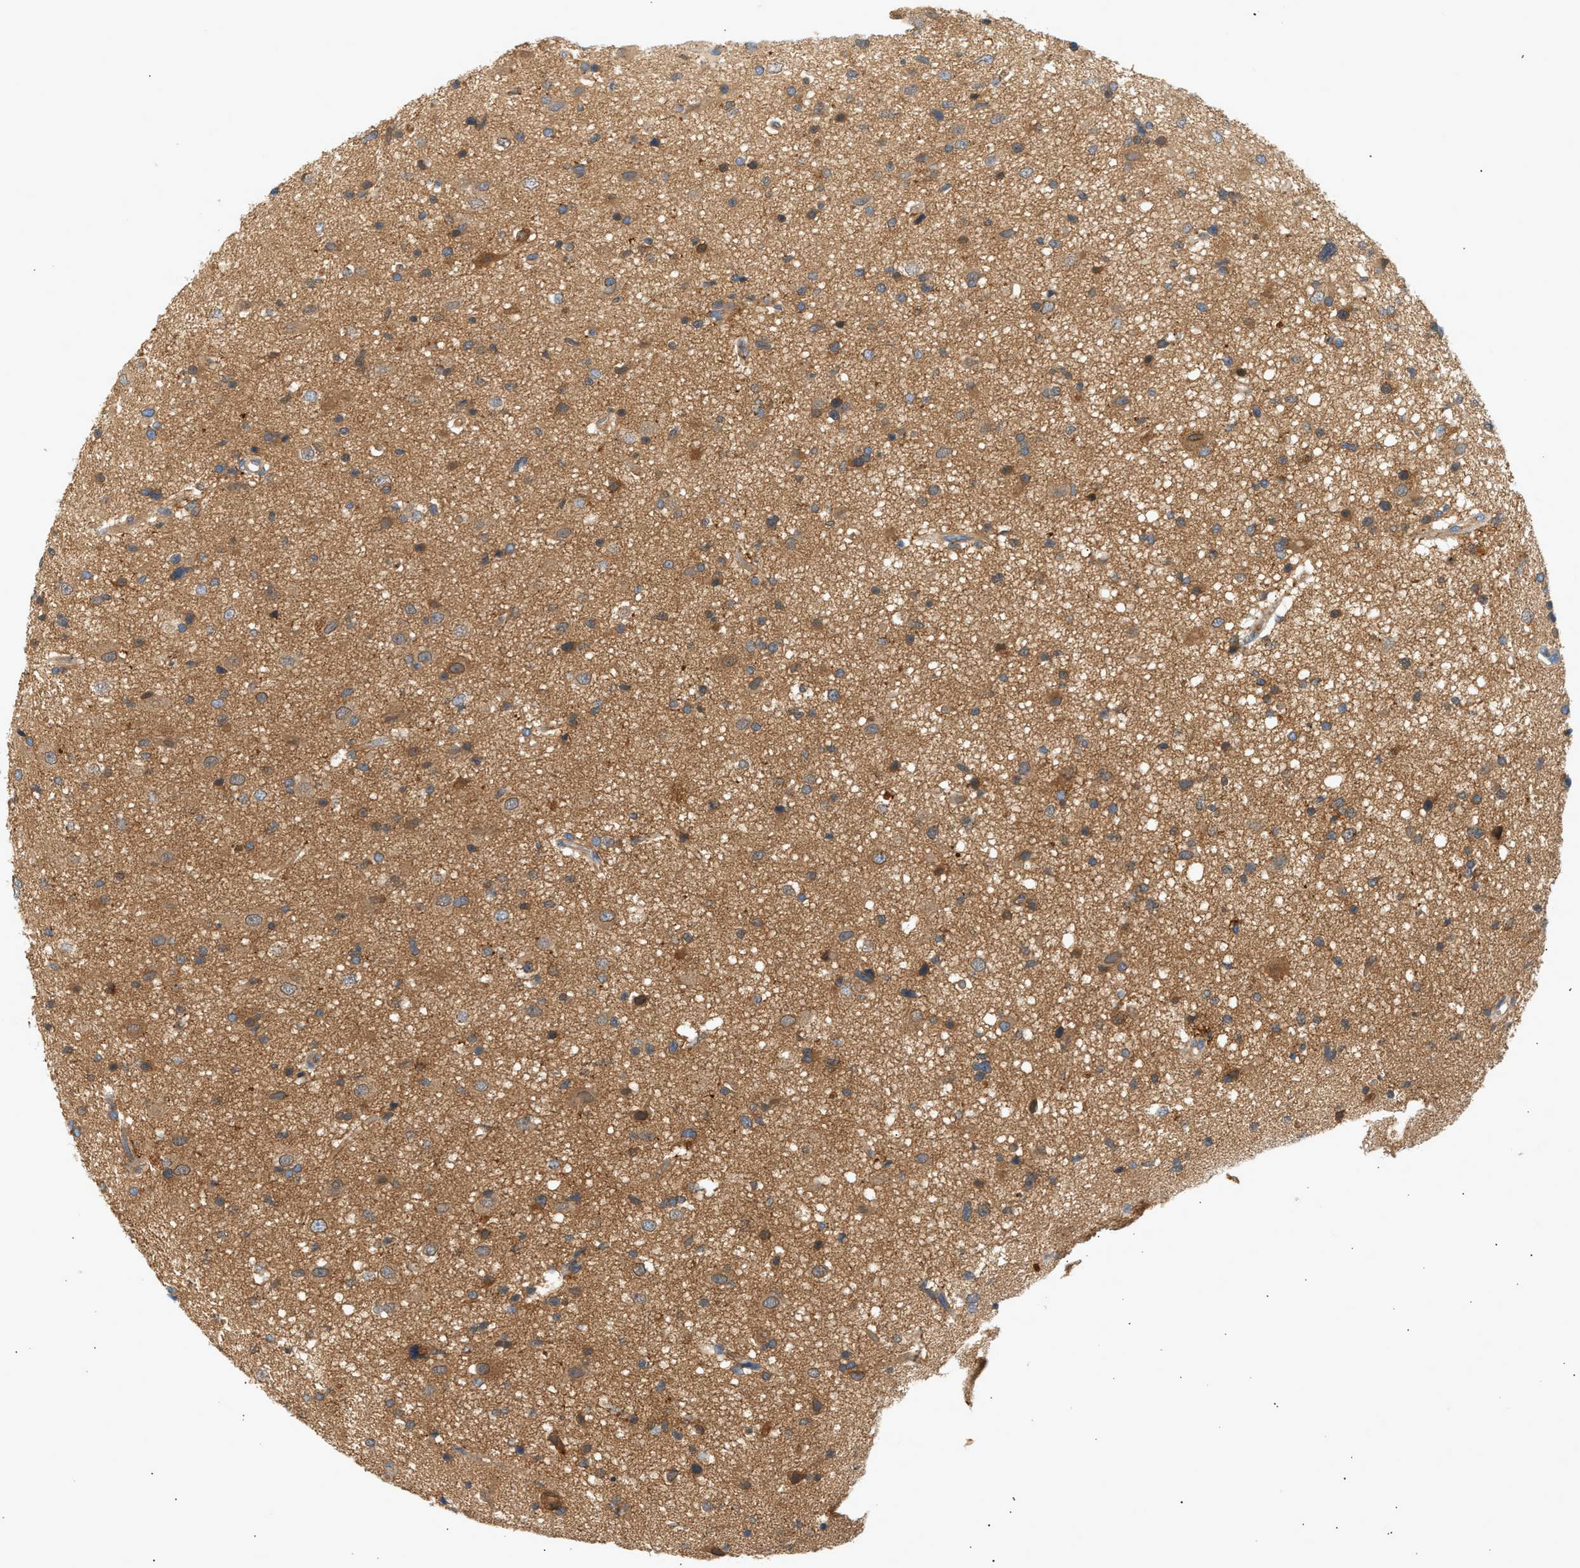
{"staining": {"intensity": "moderate", "quantity": ">75%", "location": "cytoplasmic/membranous"}, "tissue": "glioma", "cell_type": "Tumor cells", "image_type": "cancer", "snomed": [{"axis": "morphology", "description": "Glioma, malignant, High grade"}, {"axis": "topography", "description": "Brain"}], "caption": "This histopathology image displays immunohistochemistry staining of human malignant glioma (high-grade), with medium moderate cytoplasmic/membranous staining in approximately >75% of tumor cells.", "gene": "PAFAH1B1", "patient": {"sex": "male", "age": 33}}